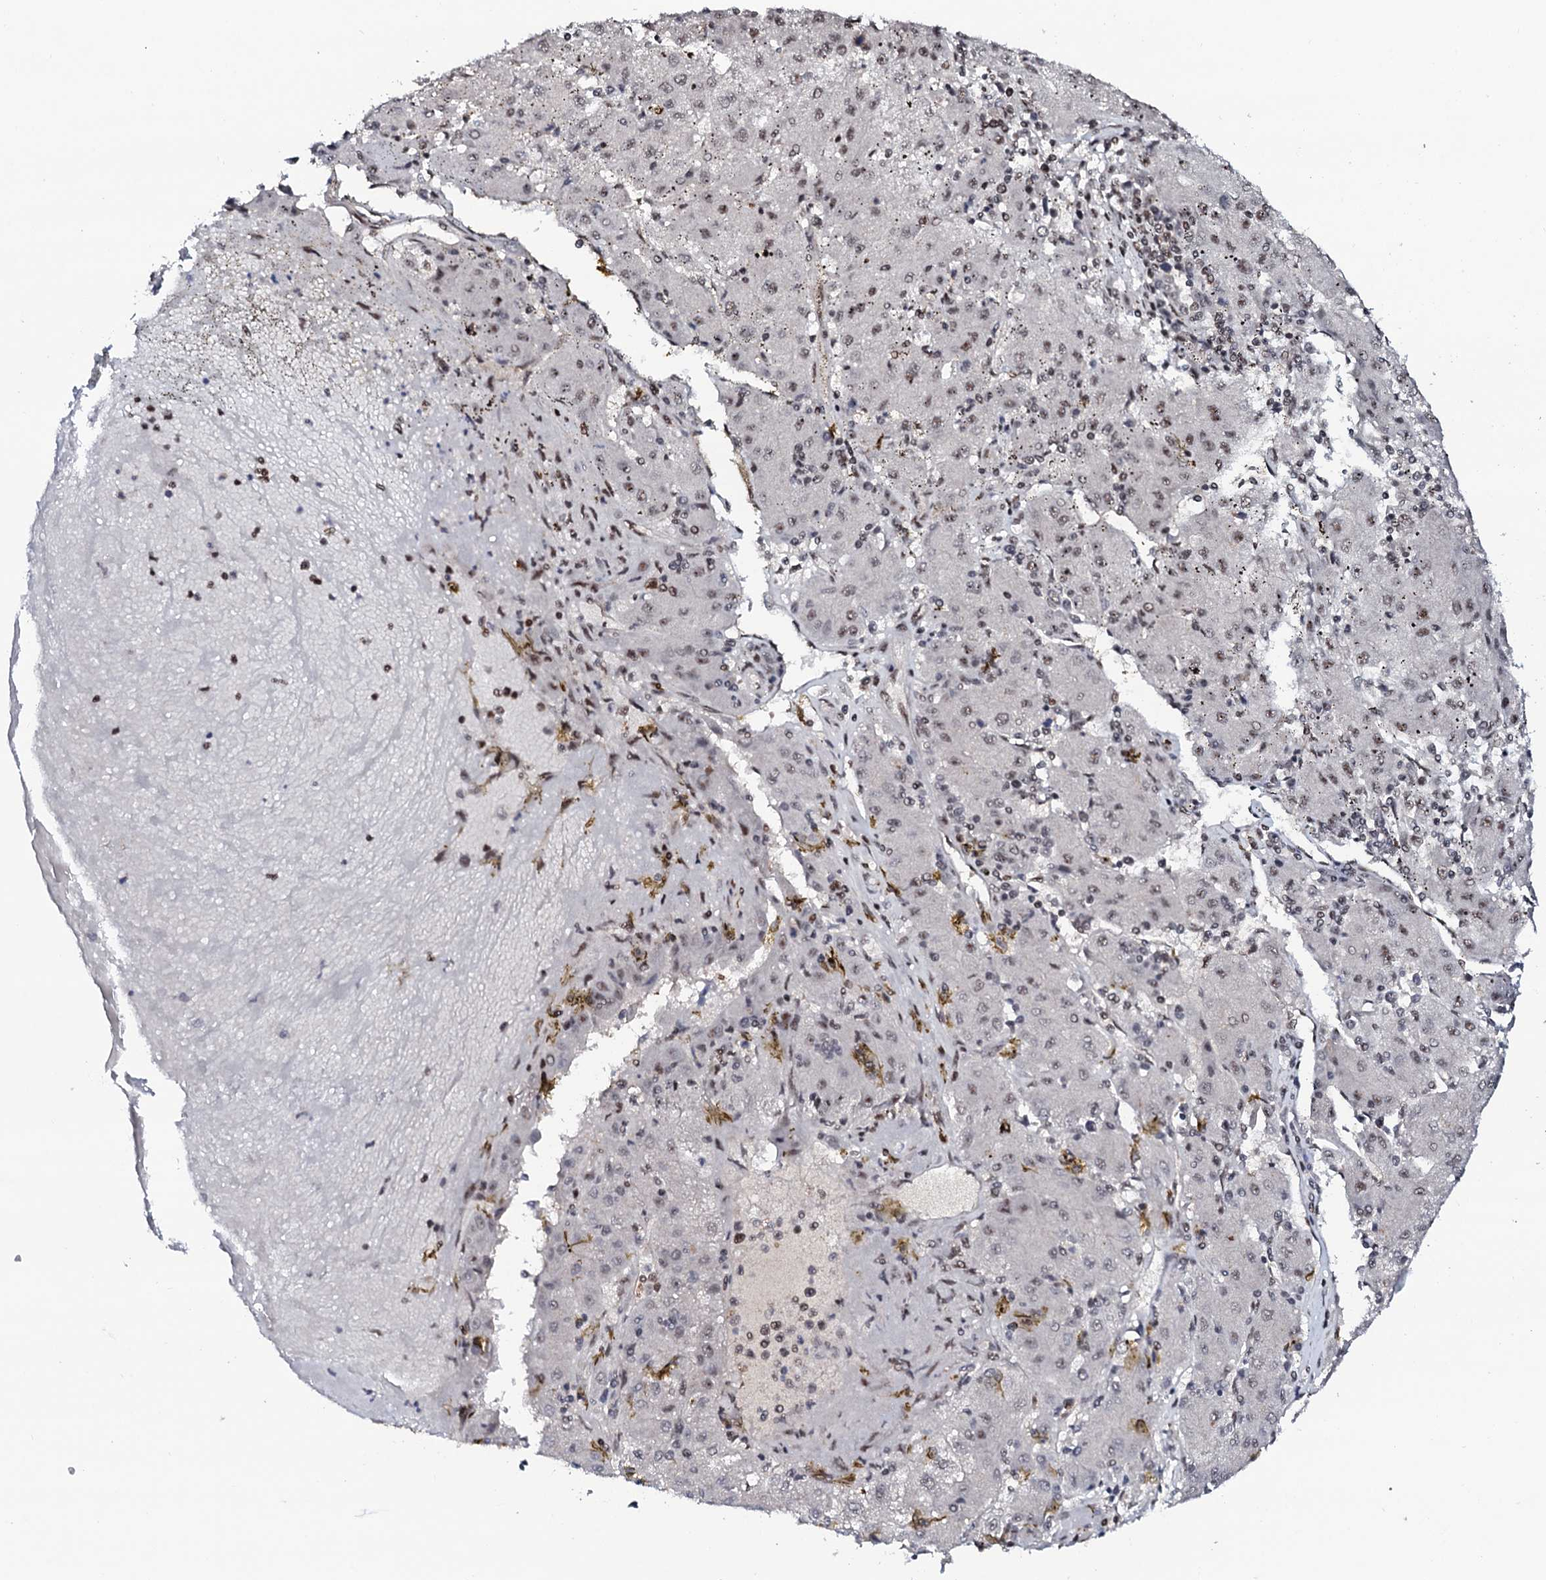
{"staining": {"intensity": "weak", "quantity": "25%-75%", "location": "nuclear"}, "tissue": "liver cancer", "cell_type": "Tumor cells", "image_type": "cancer", "snomed": [{"axis": "morphology", "description": "Carcinoma, Hepatocellular, NOS"}, {"axis": "topography", "description": "Liver"}], "caption": "Immunohistochemistry (IHC) of human liver cancer (hepatocellular carcinoma) reveals low levels of weak nuclear positivity in approximately 25%-75% of tumor cells. Nuclei are stained in blue.", "gene": "PRPF18", "patient": {"sex": "male", "age": 72}}